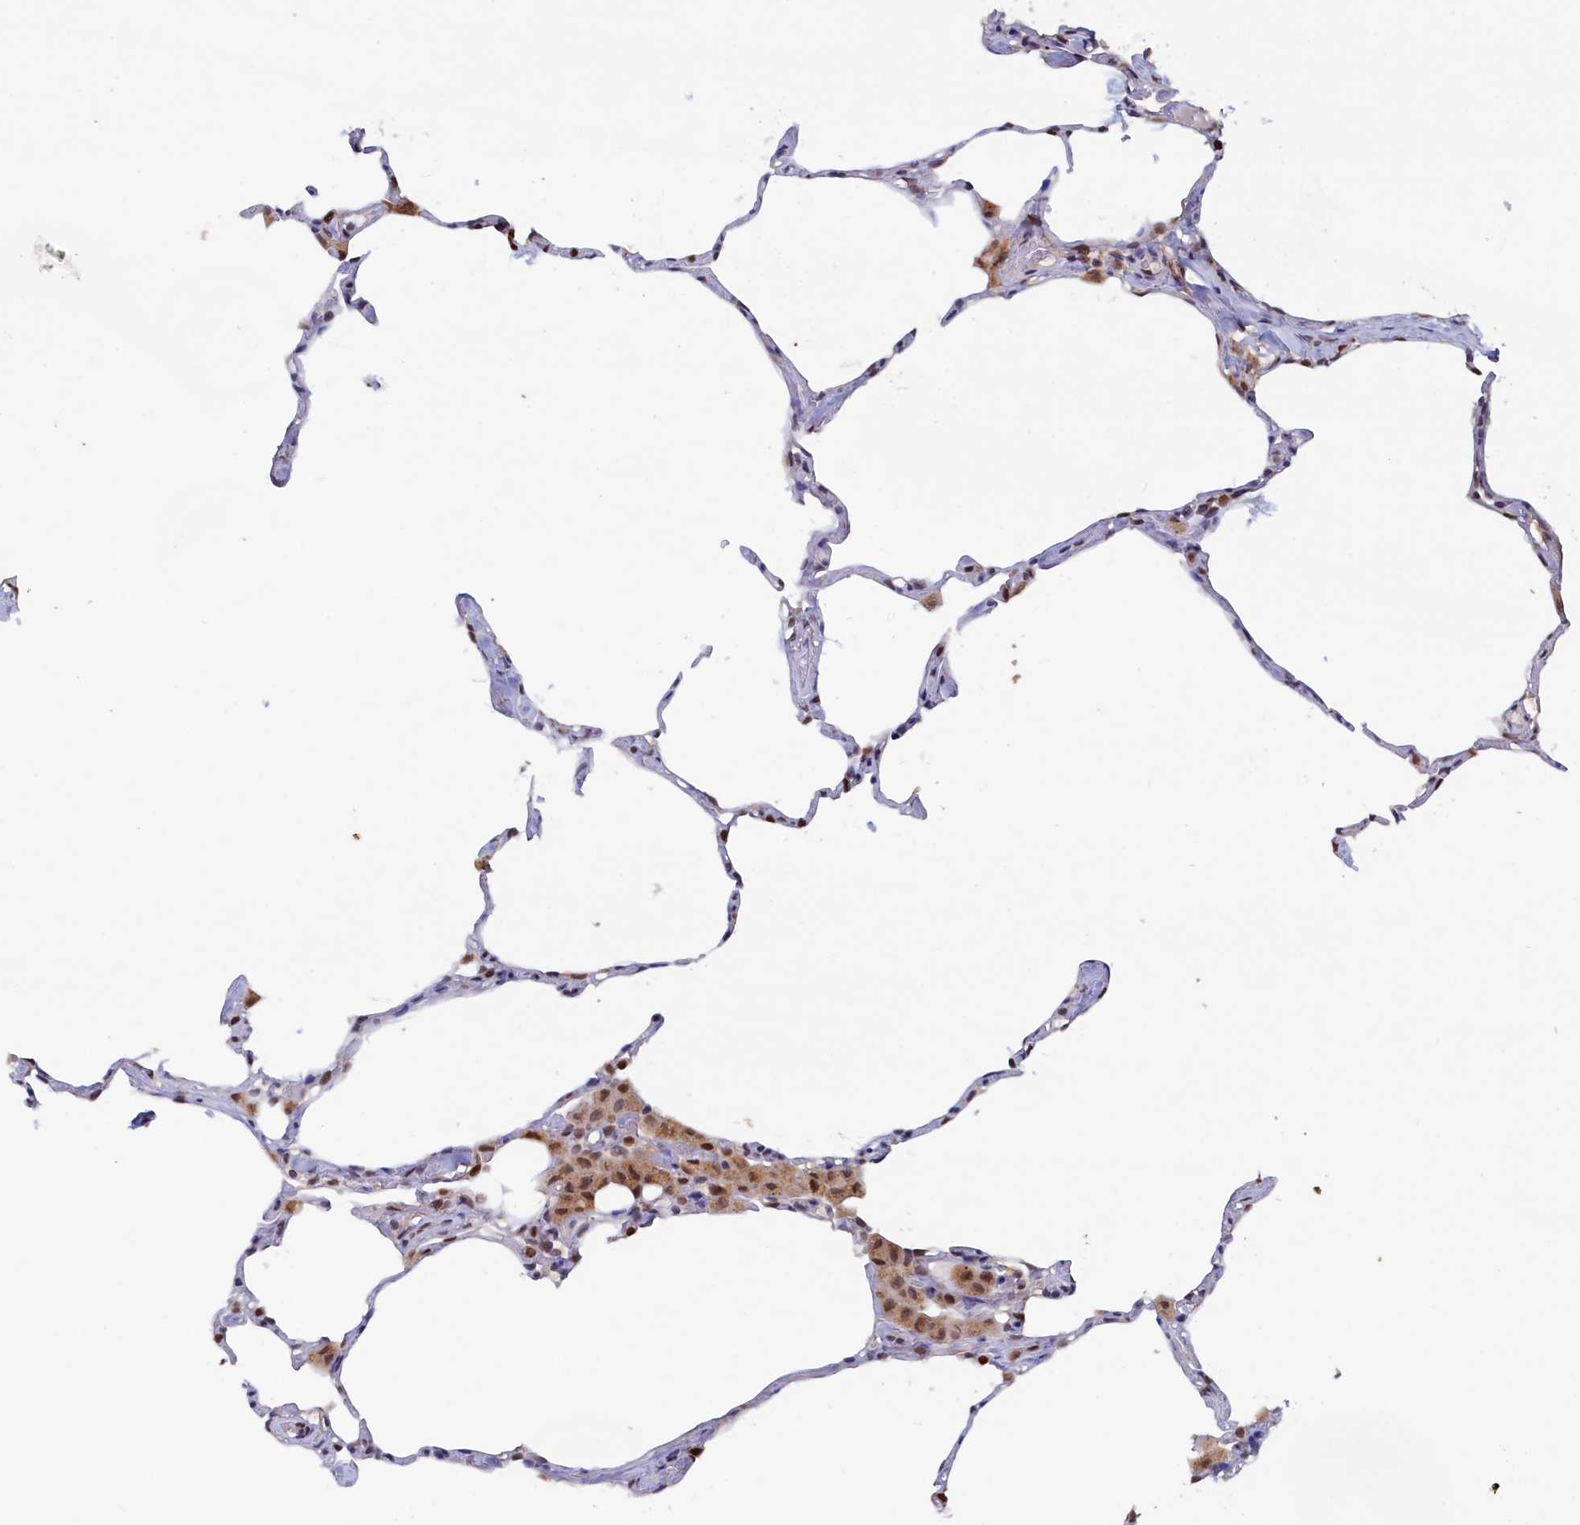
{"staining": {"intensity": "moderate", "quantity": "<25%", "location": "nuclear"}, "tissue": "lung", "cell_type": "Alveolar cells", "image_type": "normal", "snomed": [{"axis": "morphology", "description": "Normal tissue, NOS"}, {"axis": "topography", "description": "Lung"}], "caption": "Human lung stained for a protein (brown) shows moderate nuclear positive expression in about <25% of alveolar cells.", "gene": "AHCY", "patient": {"sex": "male", "age": 65}}